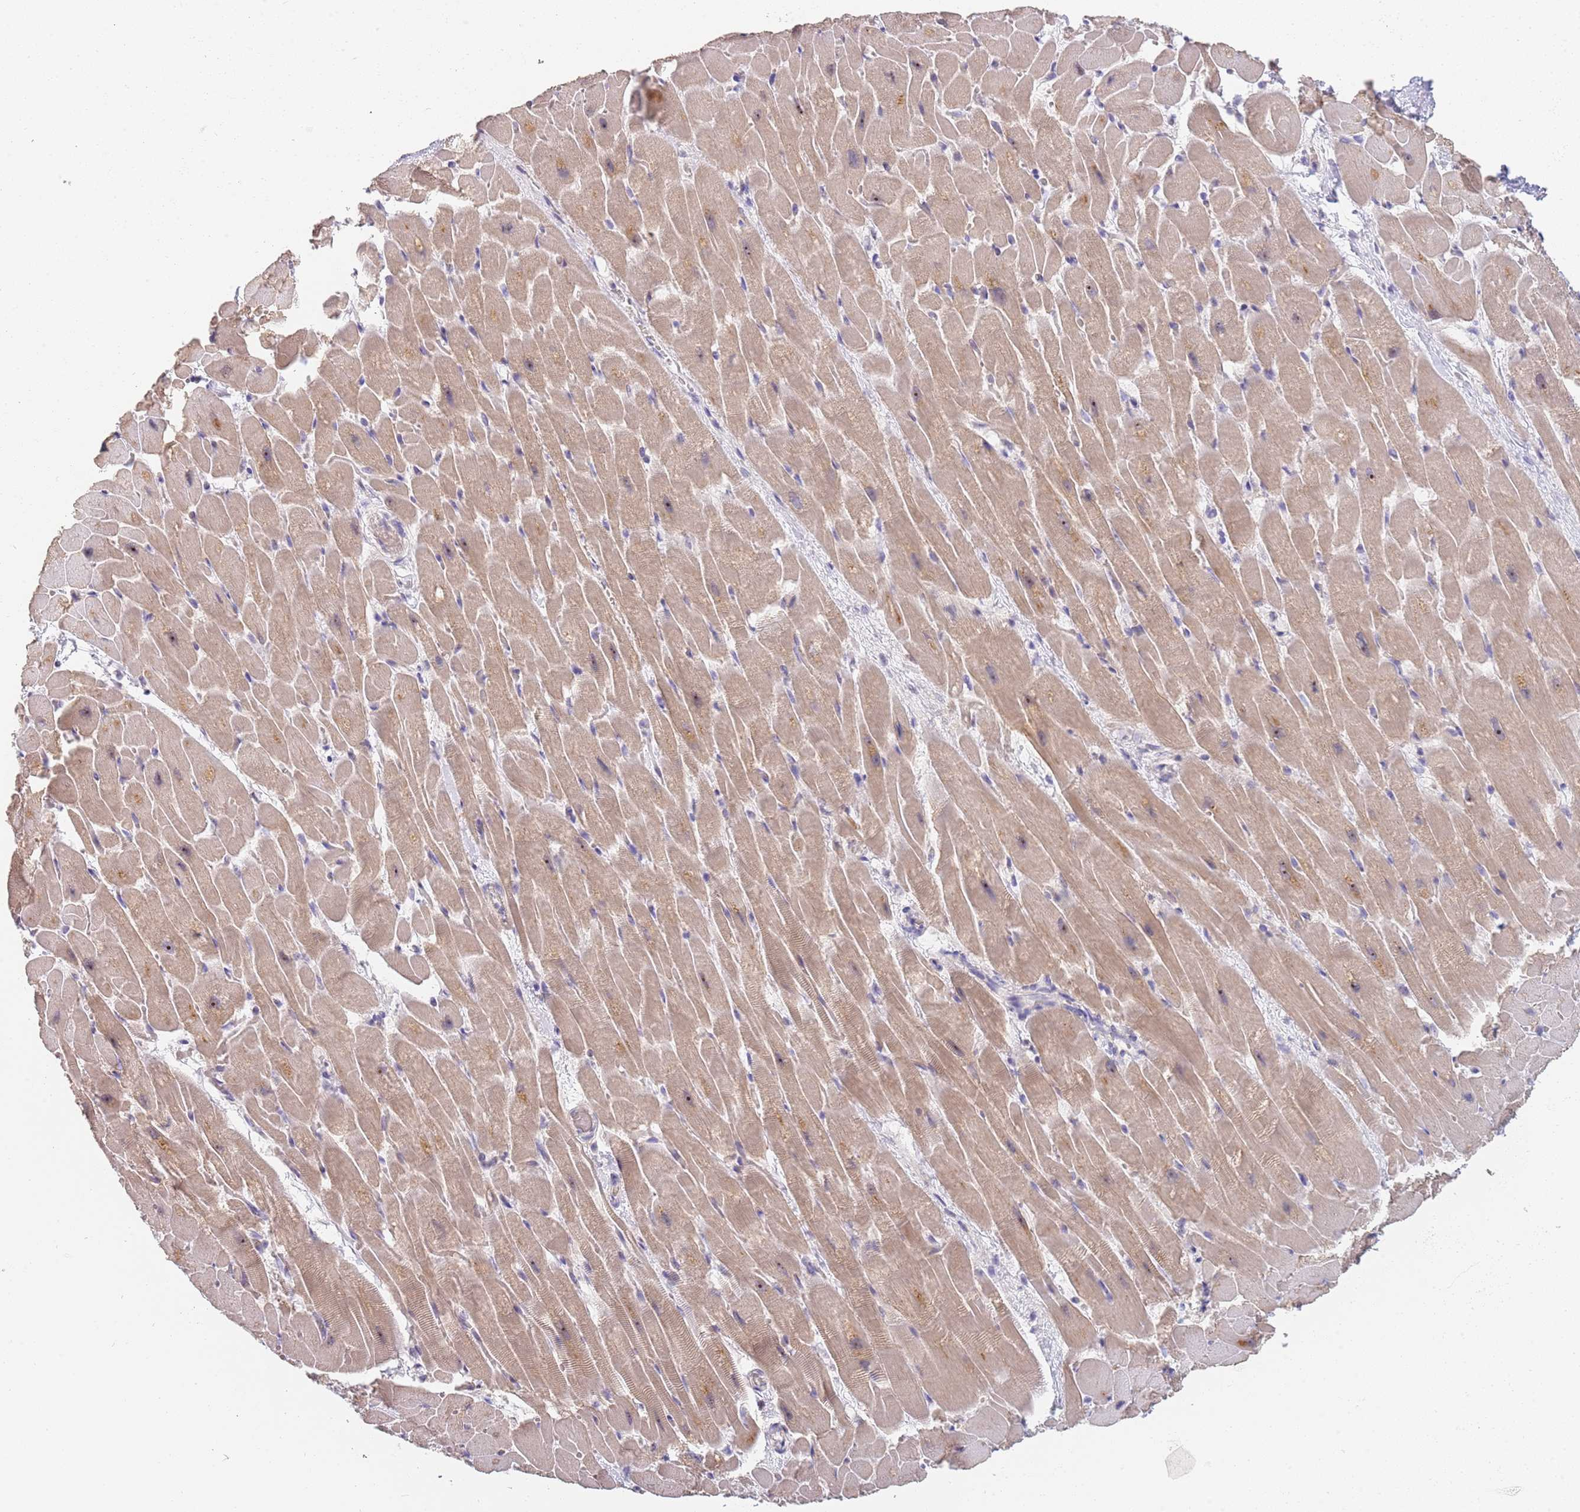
{"staining": {"intensity": "moderate", "quantity": ">75%", "location": "cytoplasmic/membranous"}, "tissue": "heart muscle", "cell_type": "Cardiomyocytes", "image_type": "normal", "snomed": [{"axis": "morphology", "description": "Normal tissue, NOS"}, {"axis": "topography", "description": "Heart"}], "caption": "A photomicrograph of heart muscle stained for a protein shows moderate cytoplasmic/membranous brown staining in cardiomyocytes. The staining is performed using DAB (3,3'-diaminobenzidine) brown chromogen to label protein expression. The nuclei are counter-stained blue using hematoxylin.", "gene": "PLCL2", "patient": {"sex": "male", "age": 37}}